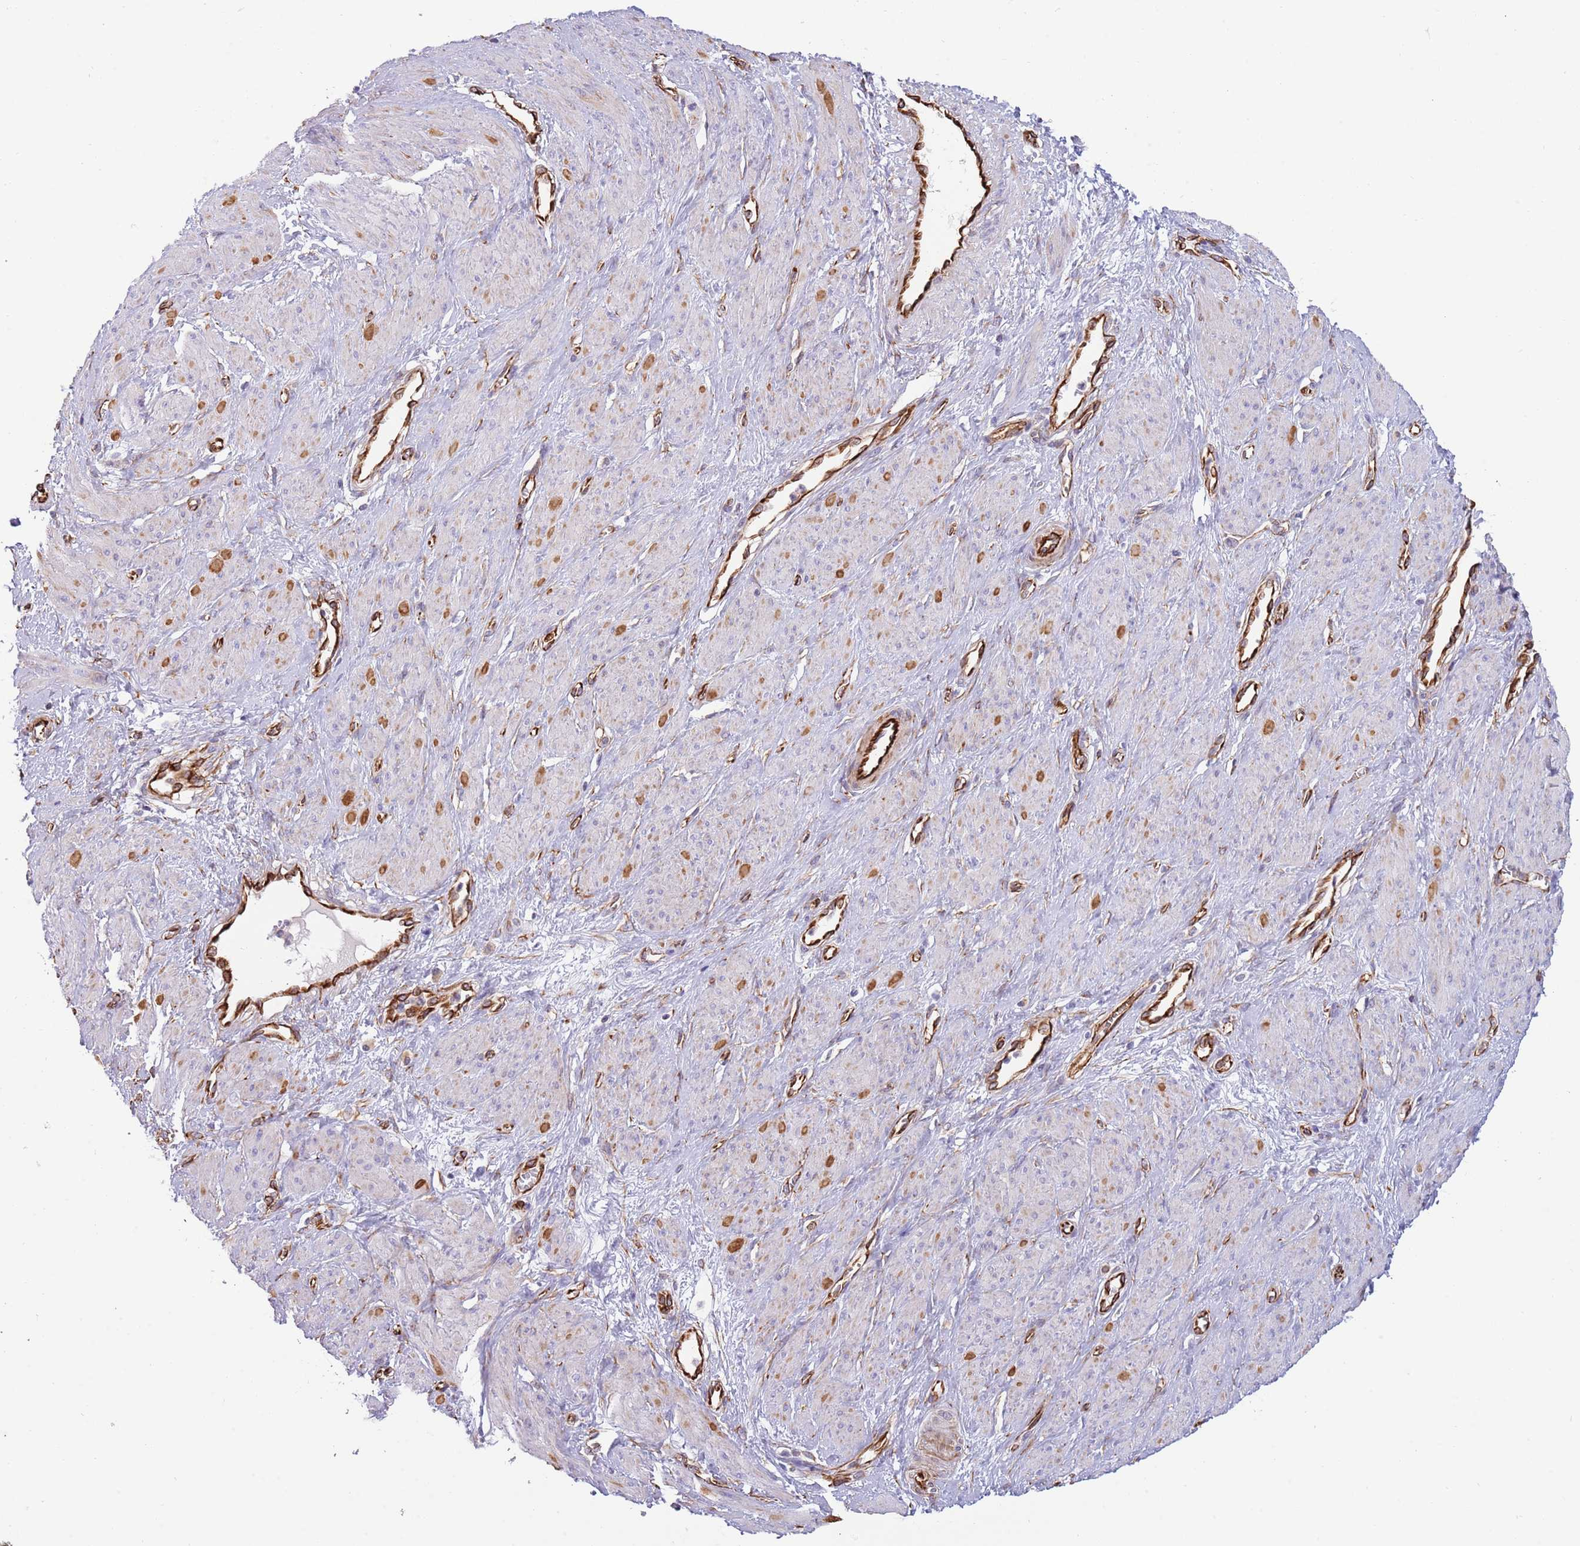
{"staining": {"intensity": "moderate", "quantity": "<25%", "location": "cytoplasmic/membranous"}, "tissue": "smooth muscle", "cell_type": "Smooth muscle cells", "image_type": "normal", "snomed": [{"axis": "morphology", "description": "Normal tissue, NOS"}, {"axis": "topography", "description": "Smooth muscle"}, {"axis": "topography", "description": "Uterus"}], "caption": "Immunohistochemistry (IHC) of unremarkable smooth muscle reveals low levels of moderate cytoplasmic/membranous staining in about <25% of smooth muscle cells.", "gene": "MOGAT1", "patient": {"sex": "female", "age": 39}}